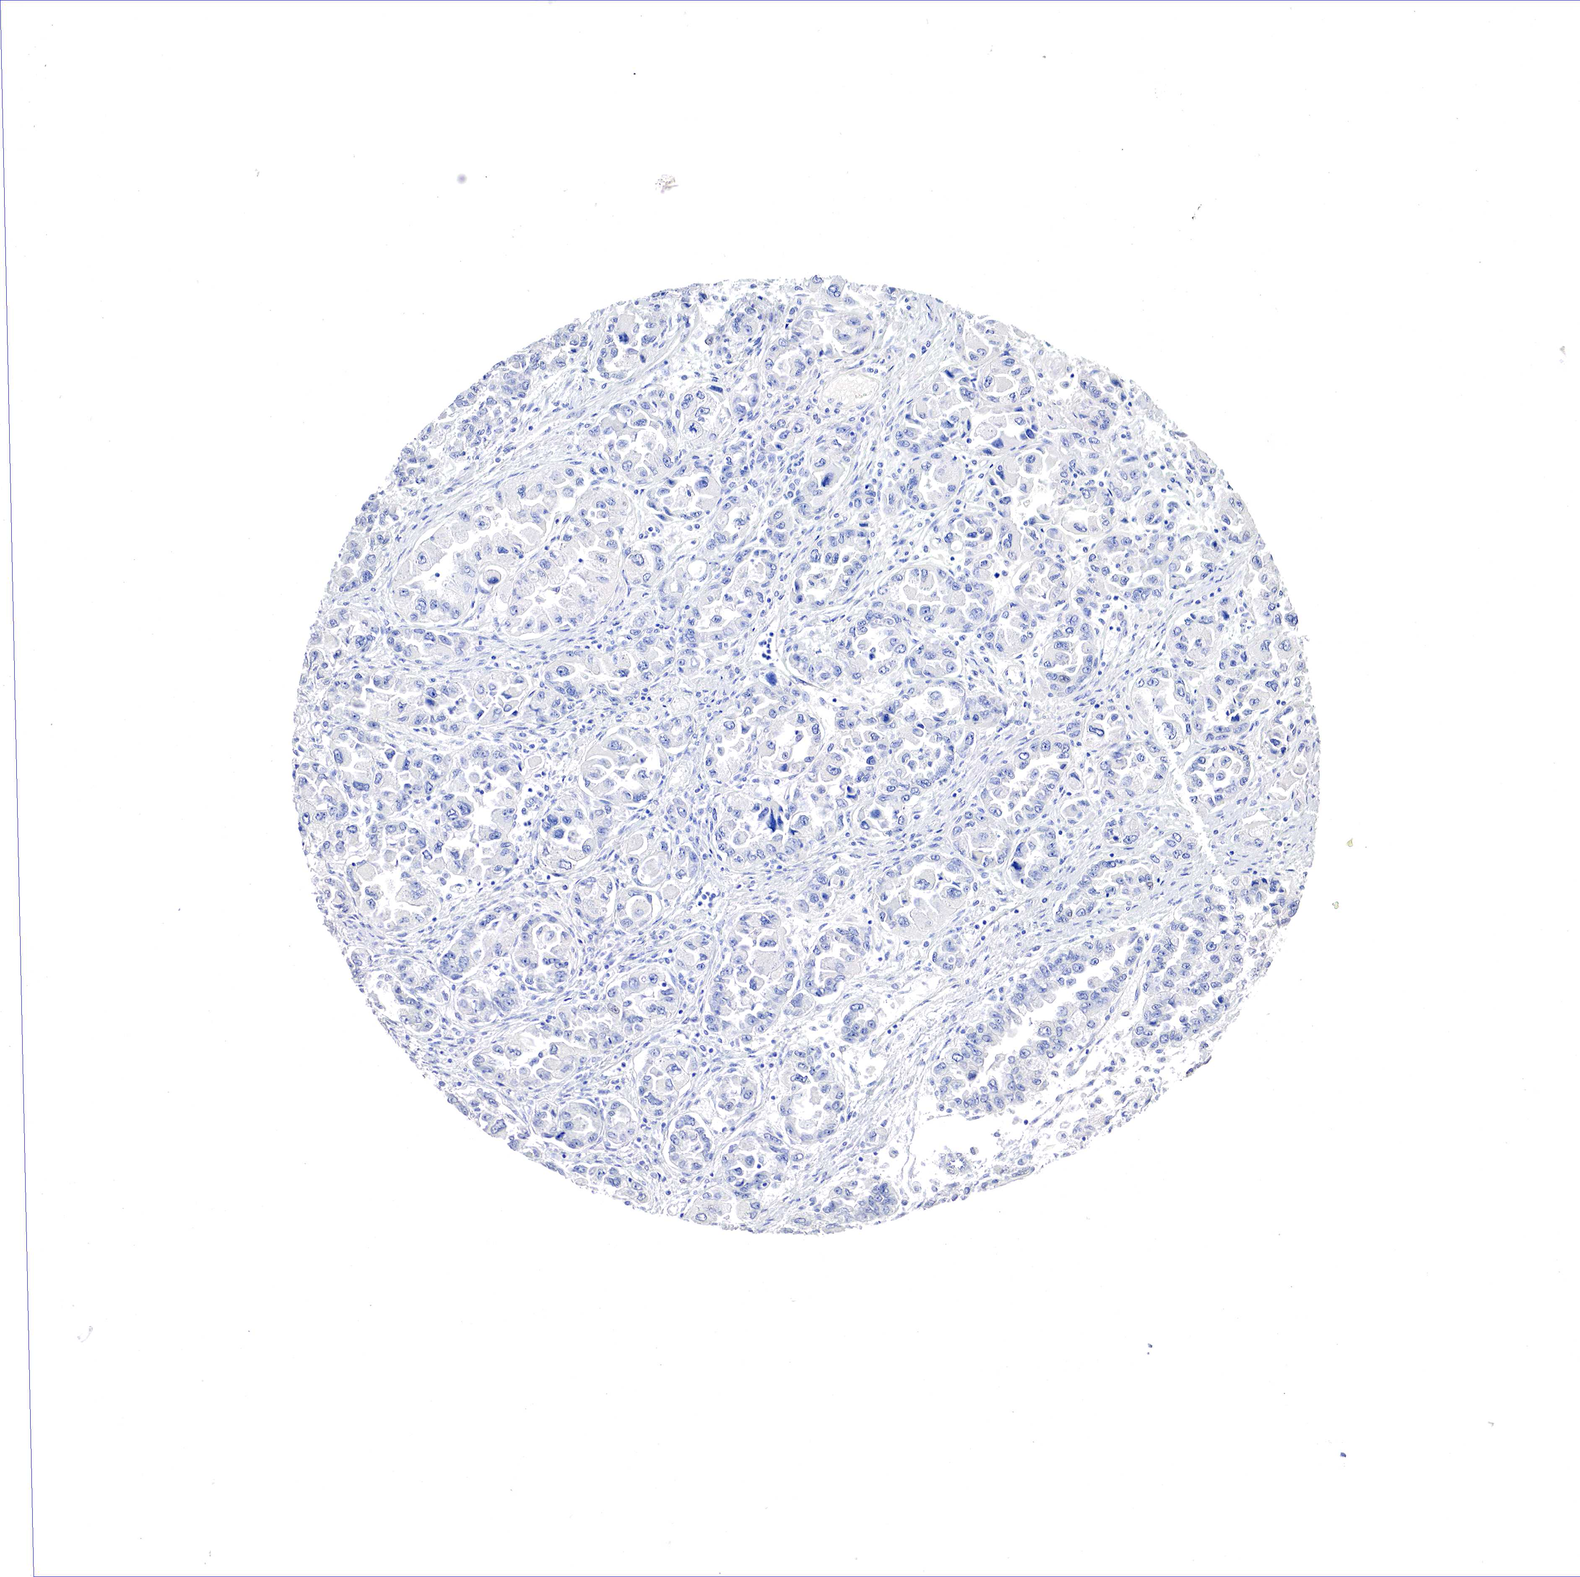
{"staining": {"intensity": "negative", "quantity": "none", "location": "none"}, "tissue": "ovarian cancer", "cell_type": "Tumor cells", "image_type": "cancer", "snomed": [{"axis": "morphology", "description": "Cystadenocarcinoma, serous, NOS"}, {"axis": "topography", "description": "Ovary"}], "caption": "IHC of human ovarian cancer (serous cystadenocarcinoma) displays no expression in tumor cells. (Stains: DAB immunohistochemistry (IHC) with hematoxylin counter stain, Microscopy: brightfield microscopy at high magnification).", "gene": "OTC", "patient": {"sex": "female", "age": 84}}